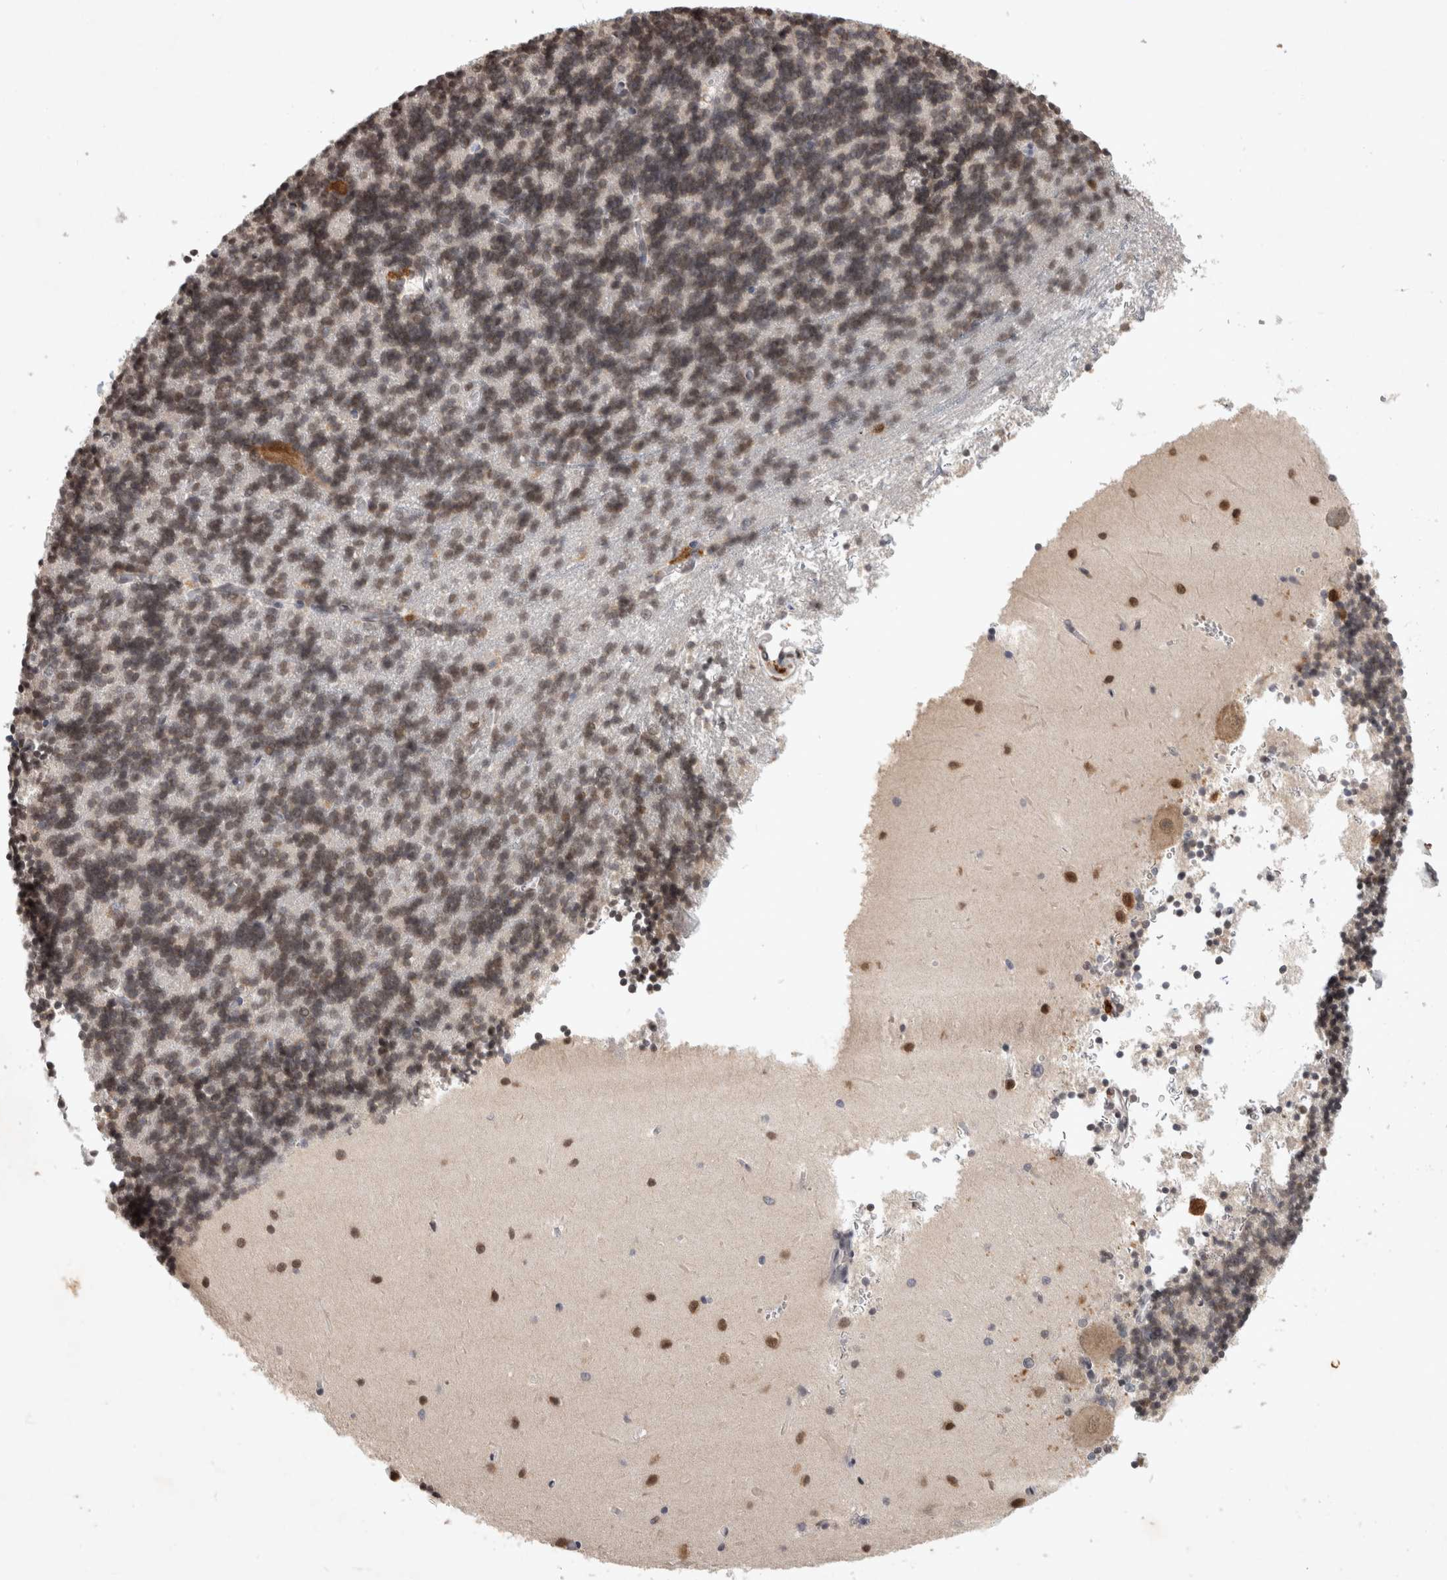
{"staining": {"intensity": "weak", "quantity": ">75%", "location": "nuclear"}, "tissue": "cerebellum", "cell_type": "Cells in granular layer", "image_type": "normal", "snomed": [{"axis": "morphology", "description": "Normal tissue, NOS"}, {"axis": "topography", "description": "Cerebellum"}], "caption": "IHC (DAB (3,3'-diaminobenzidine)) staining of unremarkable cerebellum exhibits weak nuclear protein positivity in approximately >75% of cells in granular layer. The protein of interest is stained brown, and the nuclei are stained in blue (DAB (3,3'-diaminobenzidine) IHC with brightfield microscopy, high magnification).", "gene": "XRCC5", "patient": {"sex": "male", "age": 37}}